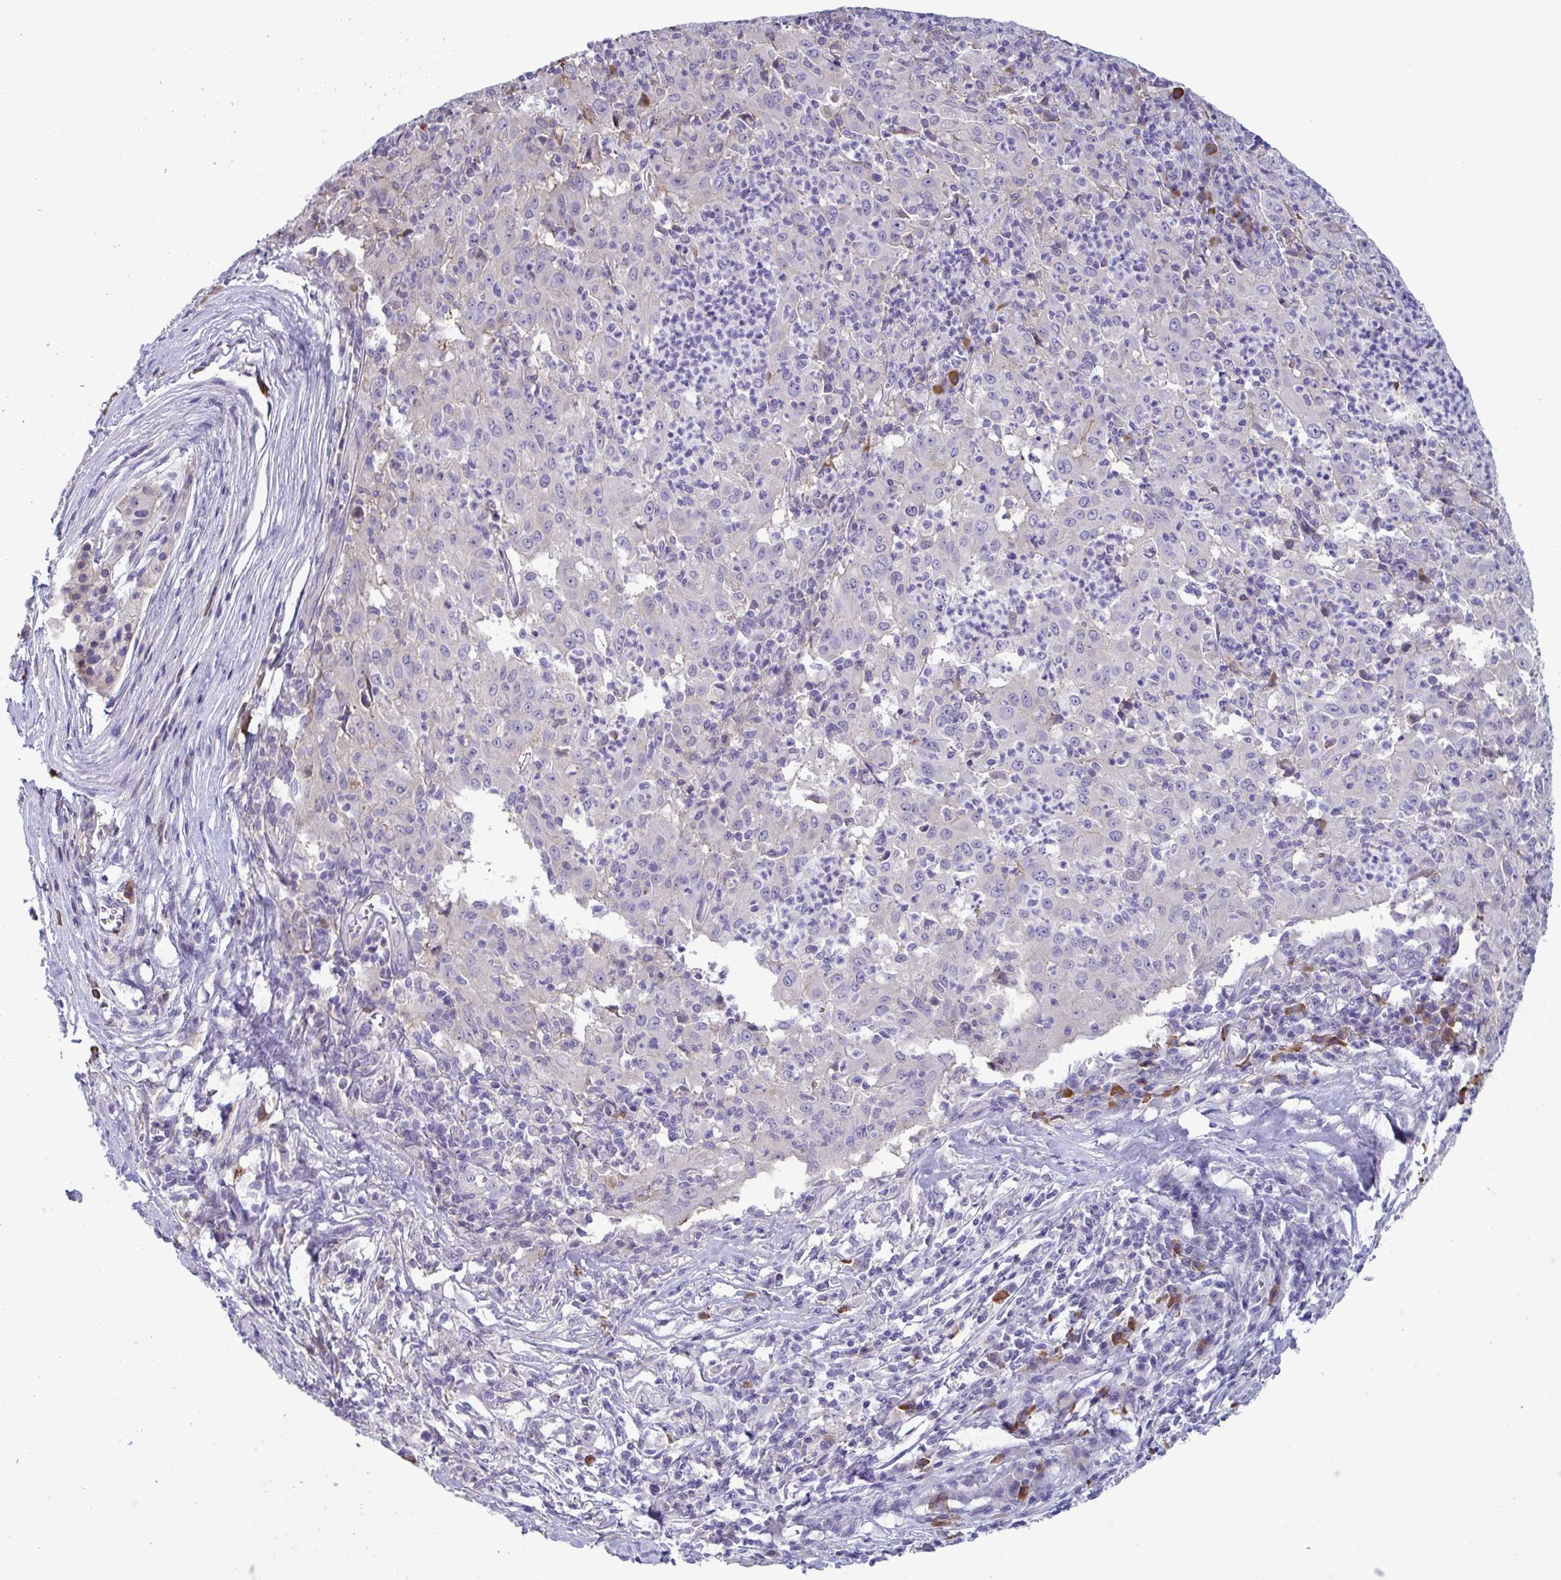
{"staining": {"intensity": "negative", "quantity": "none", "location": "none"}, "tissue": "pancreatic cancer", "cell_type": "Tumor cells", "image_type": "cancer", "snomed": [{"axis": "morphology", "description": "Adenocarcinoma, NOS"}, {"axis": "topography", "description": "Pancreas"}], "caption": "This is a image of immunohistochemistry (IHC) staining of adenocarcinoma (pancreatic), which shows no expression in tumor cells.", "gene": "MS4A14", "patient": {"sex": "male", "age": 63}}